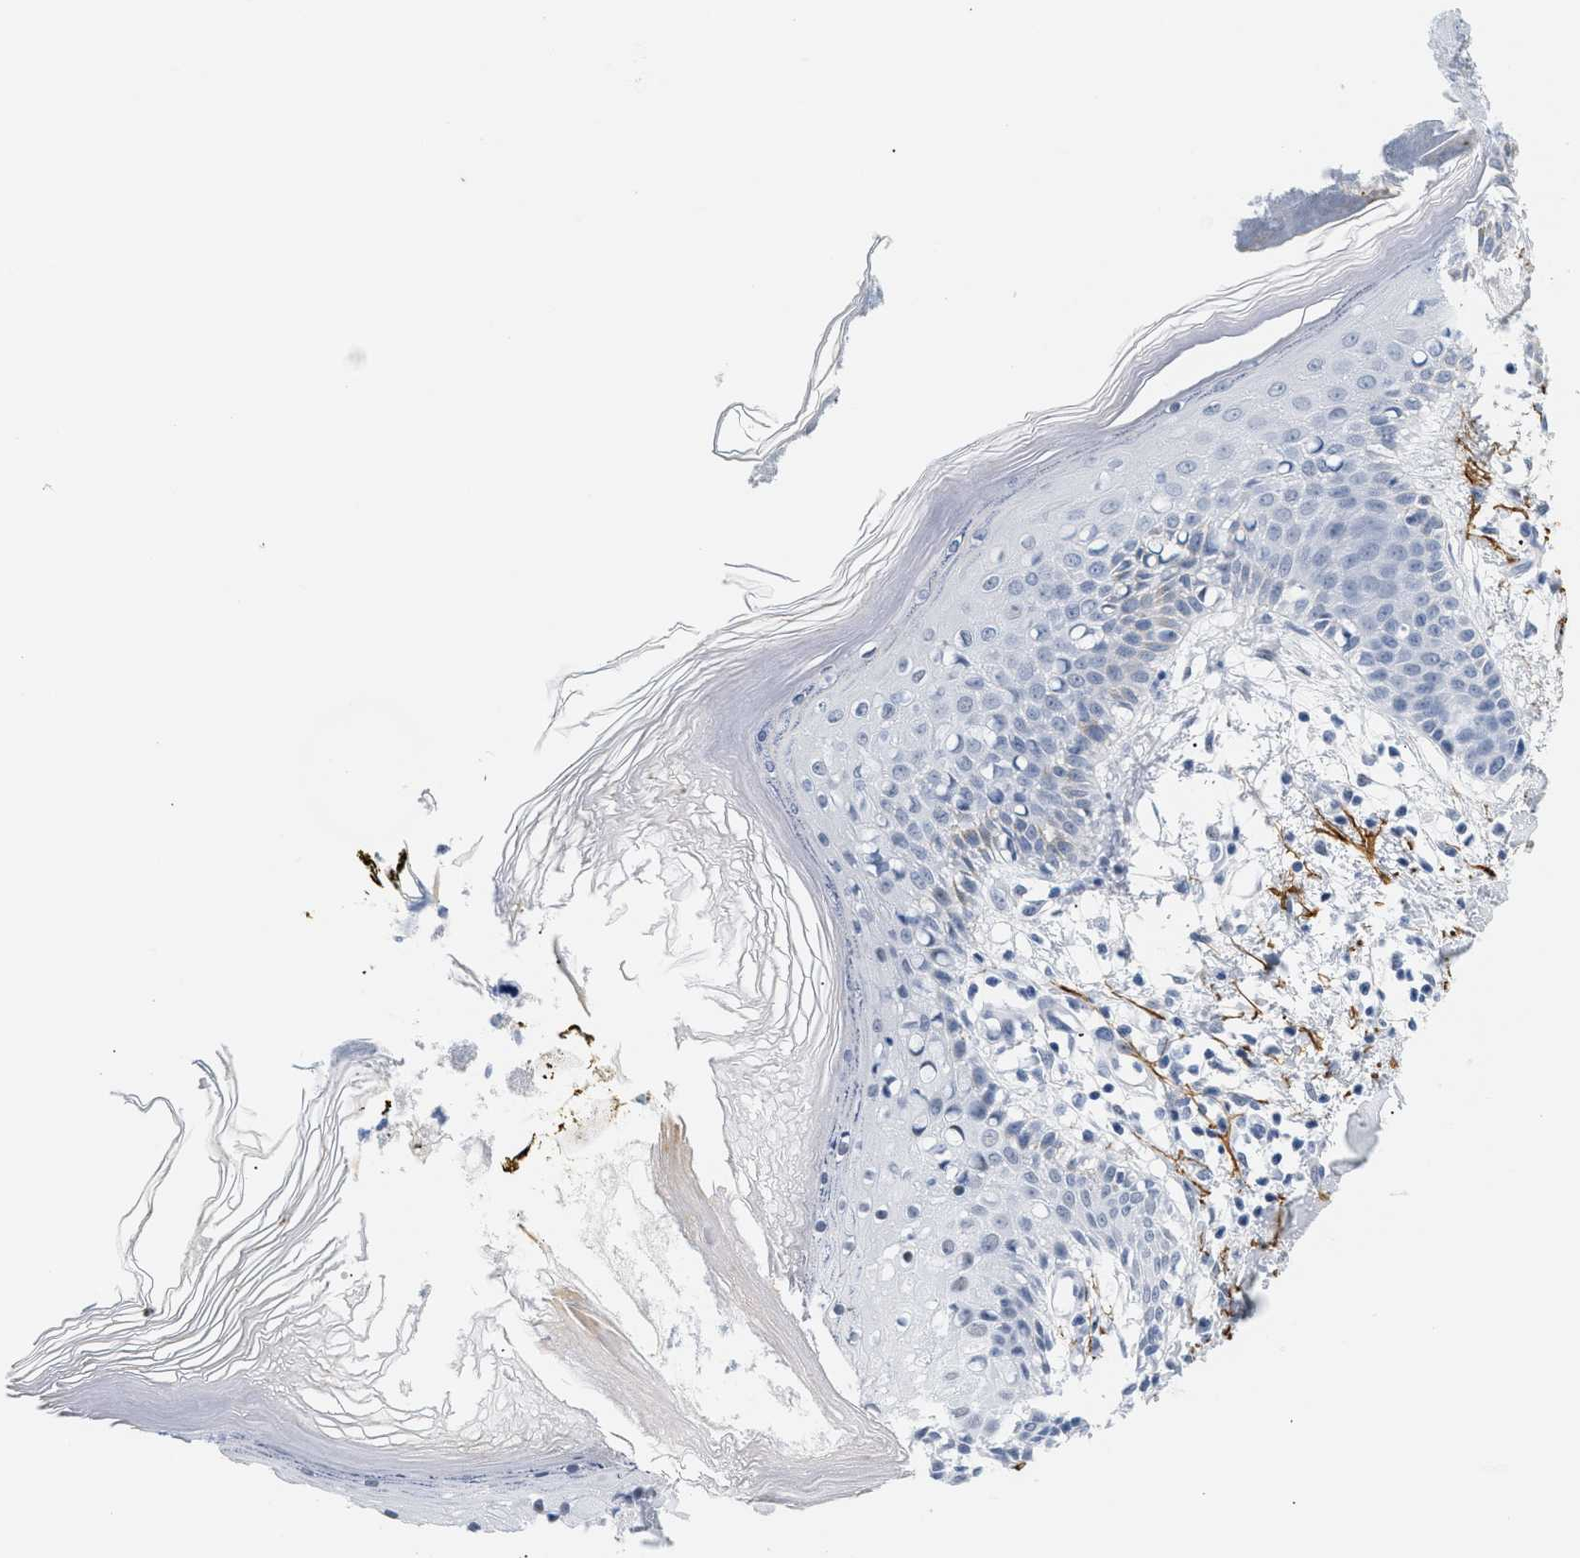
{"staining": {"intensity": "moderate", "quantity": "25%-75%", "location": "cytoplasmic/membranous"}, "tissue": "skin", "cell_type": "Fibroblasts", "image_type": "normal", "snomed": [{"axis": "morphology", "description": "Normal tissue, NOS"}, {"axis": "topography", "description": "Skin"}], "caption": "An immunohistochemistry image of benign tissue is shown. Protein staining in brown shows moderate cytoplasmic/membranous positivity in skin within fibroblasts.", "gene": "ELN", "patient": {"sex": "male", "age": 53}}